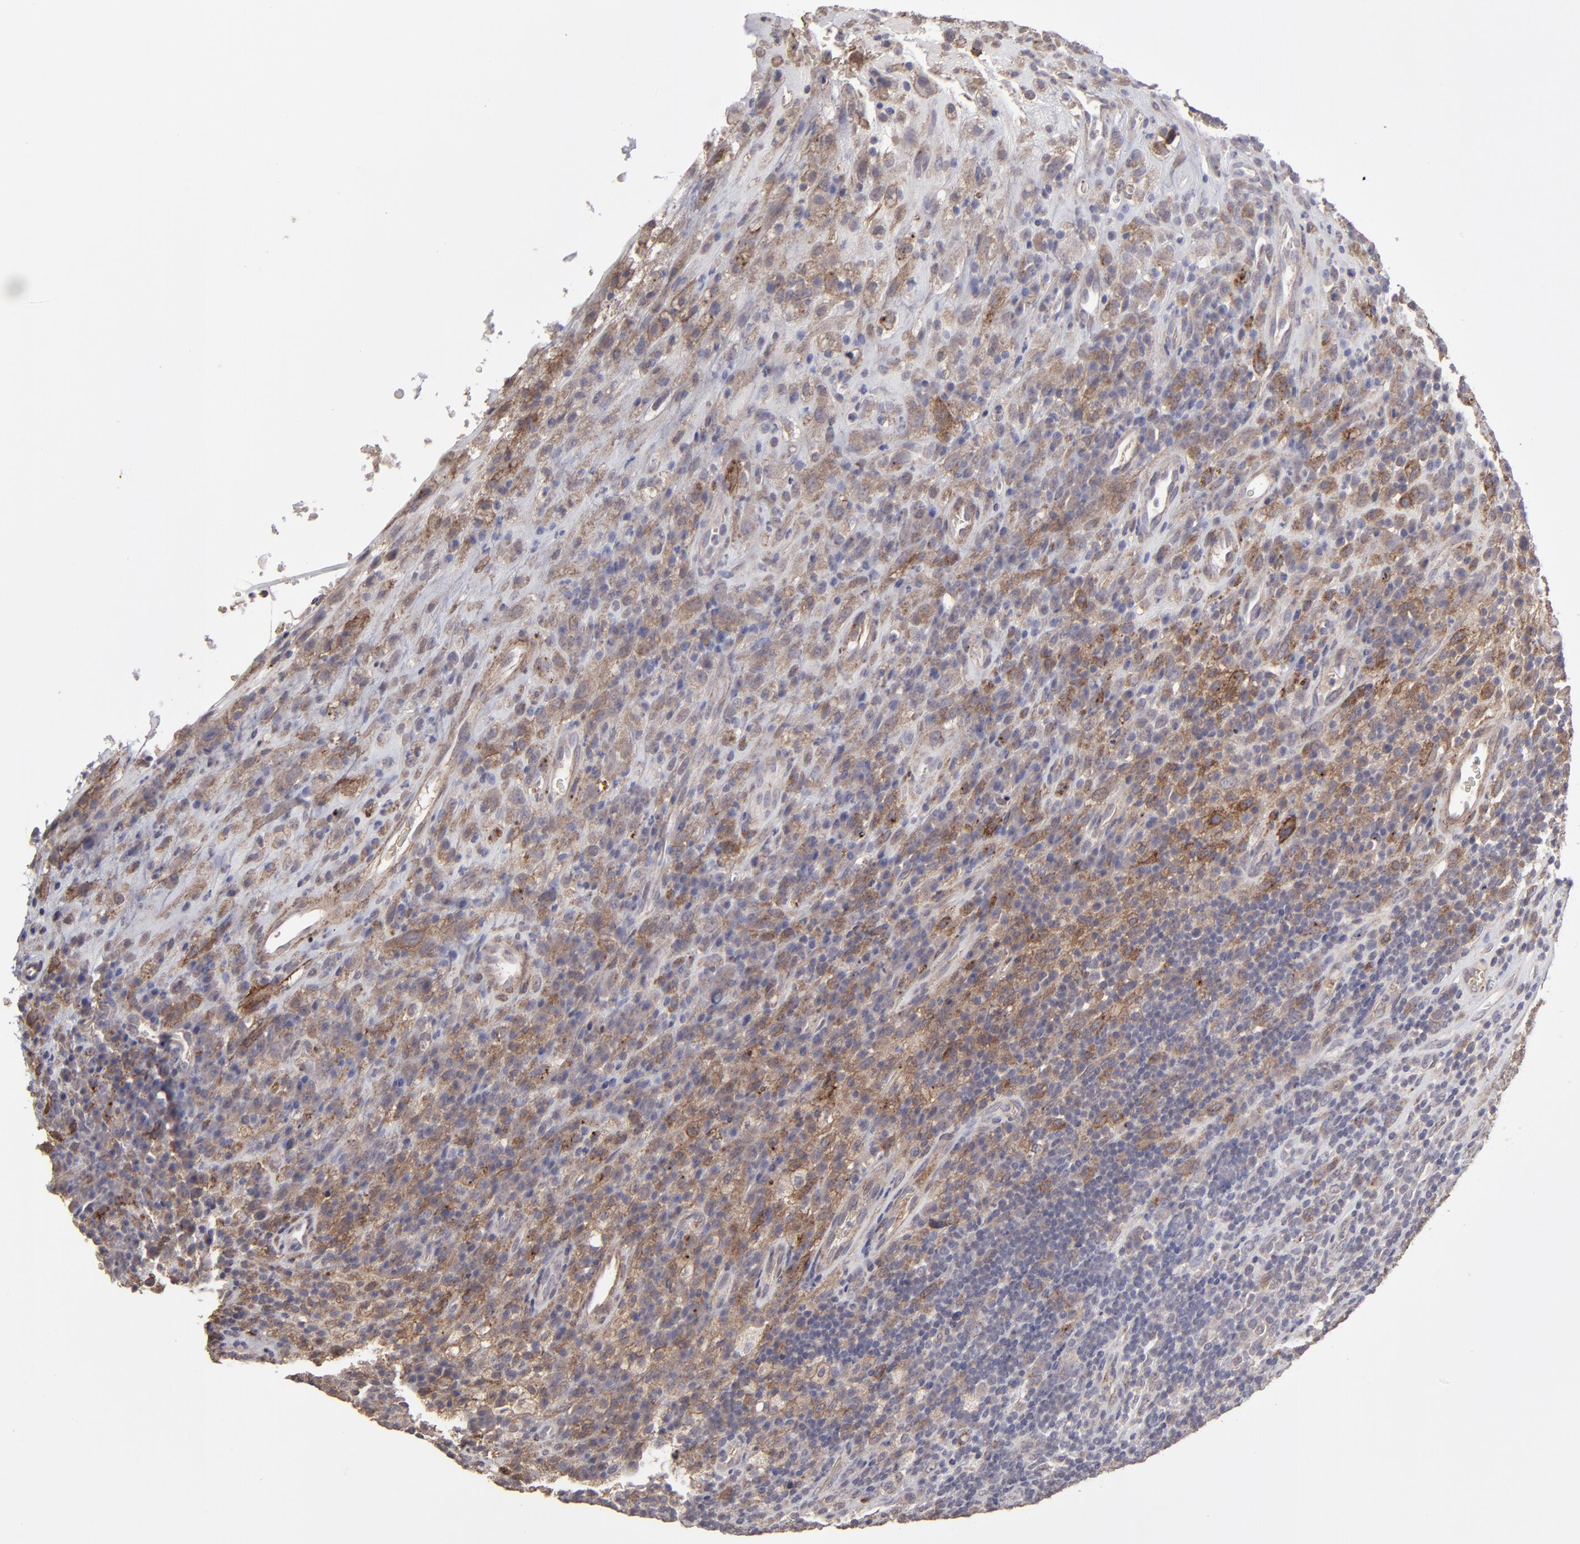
{"staining": {"intensity": "moderate", "quantity": "25%-75%", "location": "cytoplasmic/membranous"}, "tissue": "testis cancer", "cell_type": "Tumor cells", "image_type": "cancer", "snomed": [{"axis": "morphology", "description": "Necrosis, NOS"}, {"axis": "morphology", "description": "Carcinoma, Embryonal, NOS"}, {"axis": "topography", "description": "Testis"}], "caption": "Human testis cancer stained with a protein marker demonstrates moderate staining in tumor cells.", "gene": "ITGB5", "patient": {"sex": "male", "age": 19}}